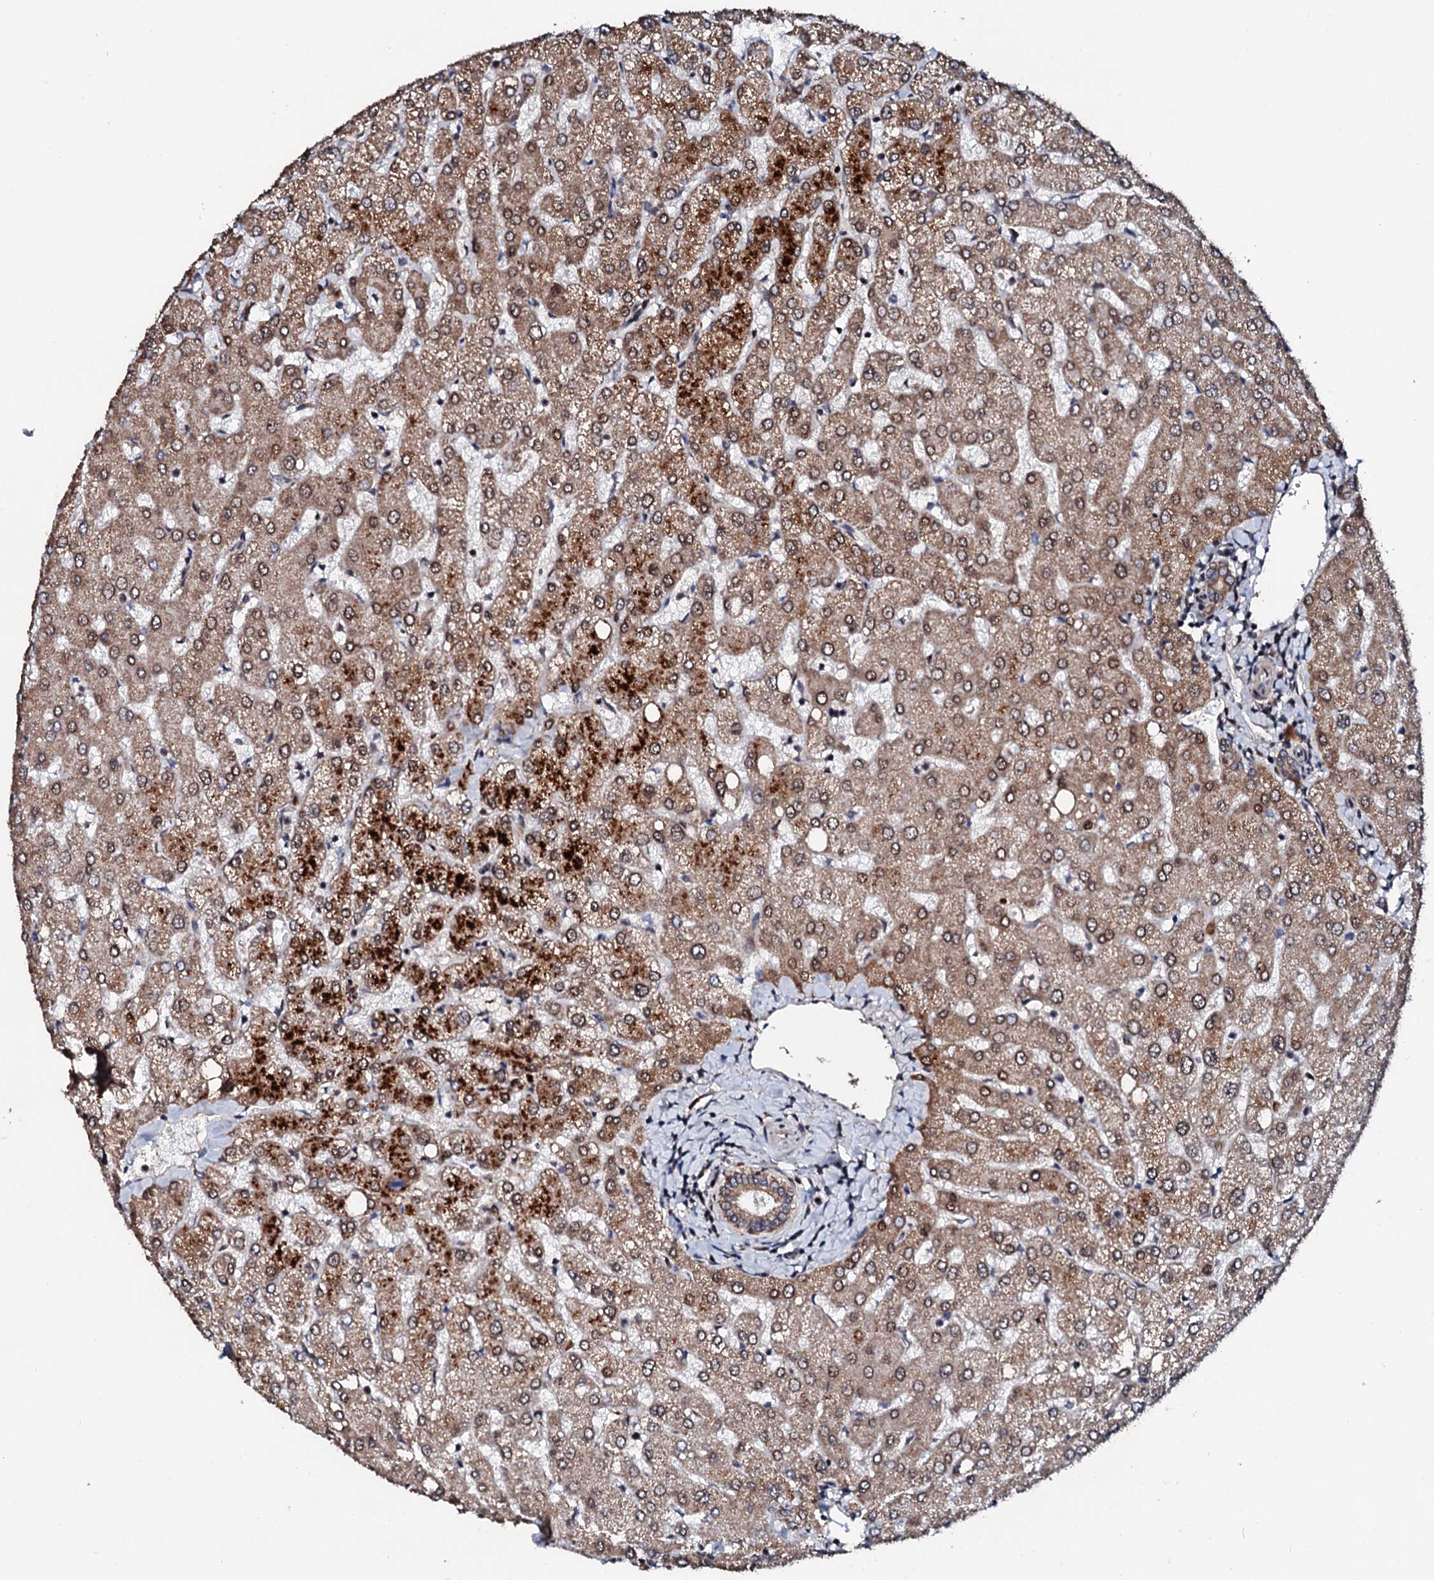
{"staining": {"intensity": "moderate", "quantity": ">75%", "location": "cytoplasmic/membranous"}, "tissue": "liver", "cell_type": "Cholangiocytes", "image_type": "normal", "snomed": [{"axis": "morphology", "description": "Normal tissue, NOS"}, {"axis": "topography", "description": "Liver"}], "caption": "Immunohistochemical staining of normal liver reveals moderate cytoplasmic/membranous protein expression in approximately >75% of cholangiocytes.", "gene": "KIF18A", "patient": {"sex": "female", "age": 54}}